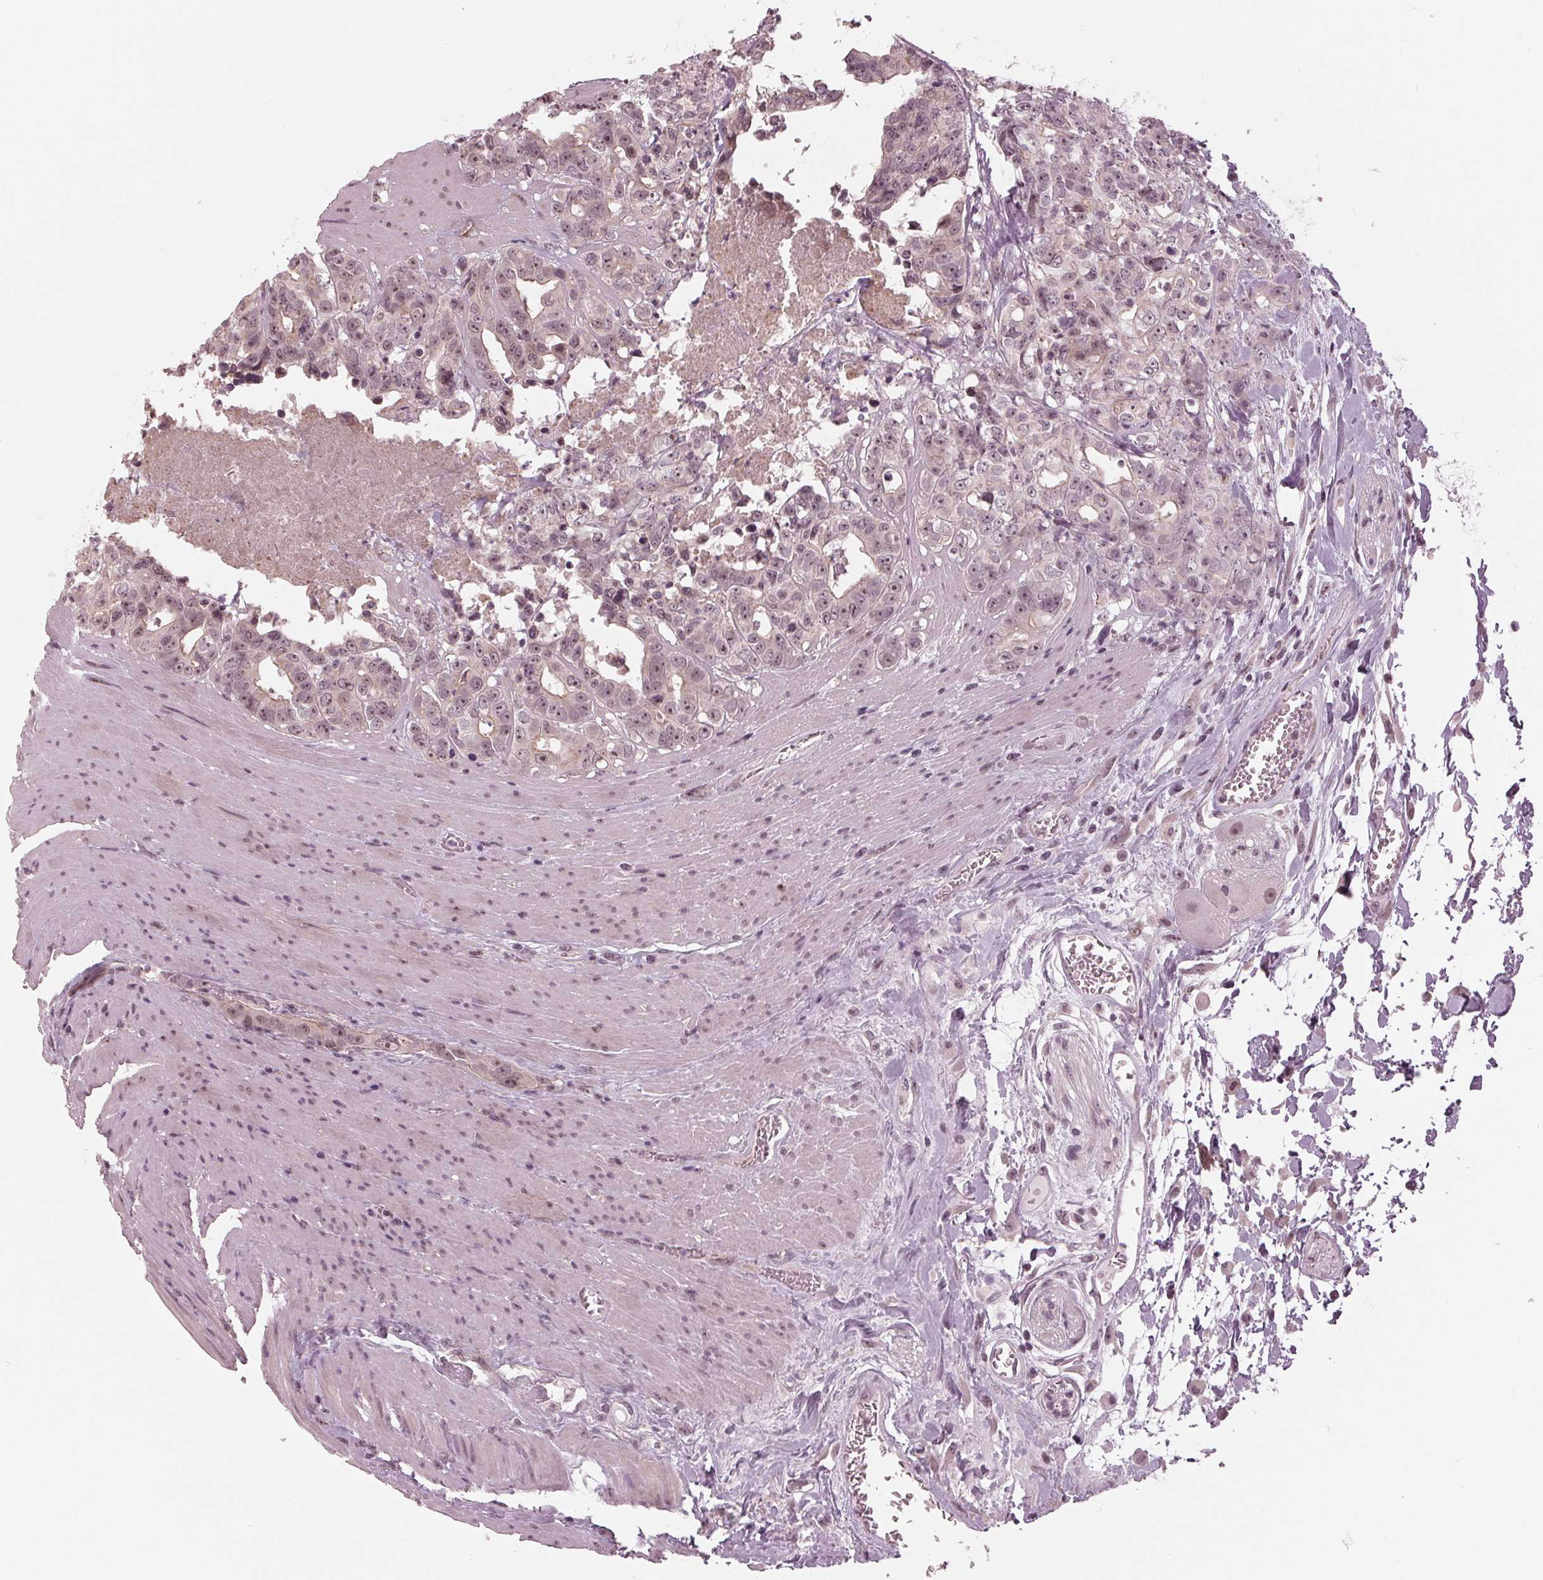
{"staining": {"intensity": "moderate", "quantity": "25%-75%", "location": "nuclear"}, "tissue": "colorectal cancer", "cell_type": "Tumor cells", "image_type": "cancer", "snomed": [{"axis": "morphology", "description": "Adenocarcinoma, NOS"}, {"axis": "topography", "description": "Rectum"}], "caption": "The micrograph exhibits staining of colorectal cancer, revealing moderate nuclear protein staining (brown color) within tumor cells.", "gene": "SLX4", "patient": {"sex": "female", "age": 62}}